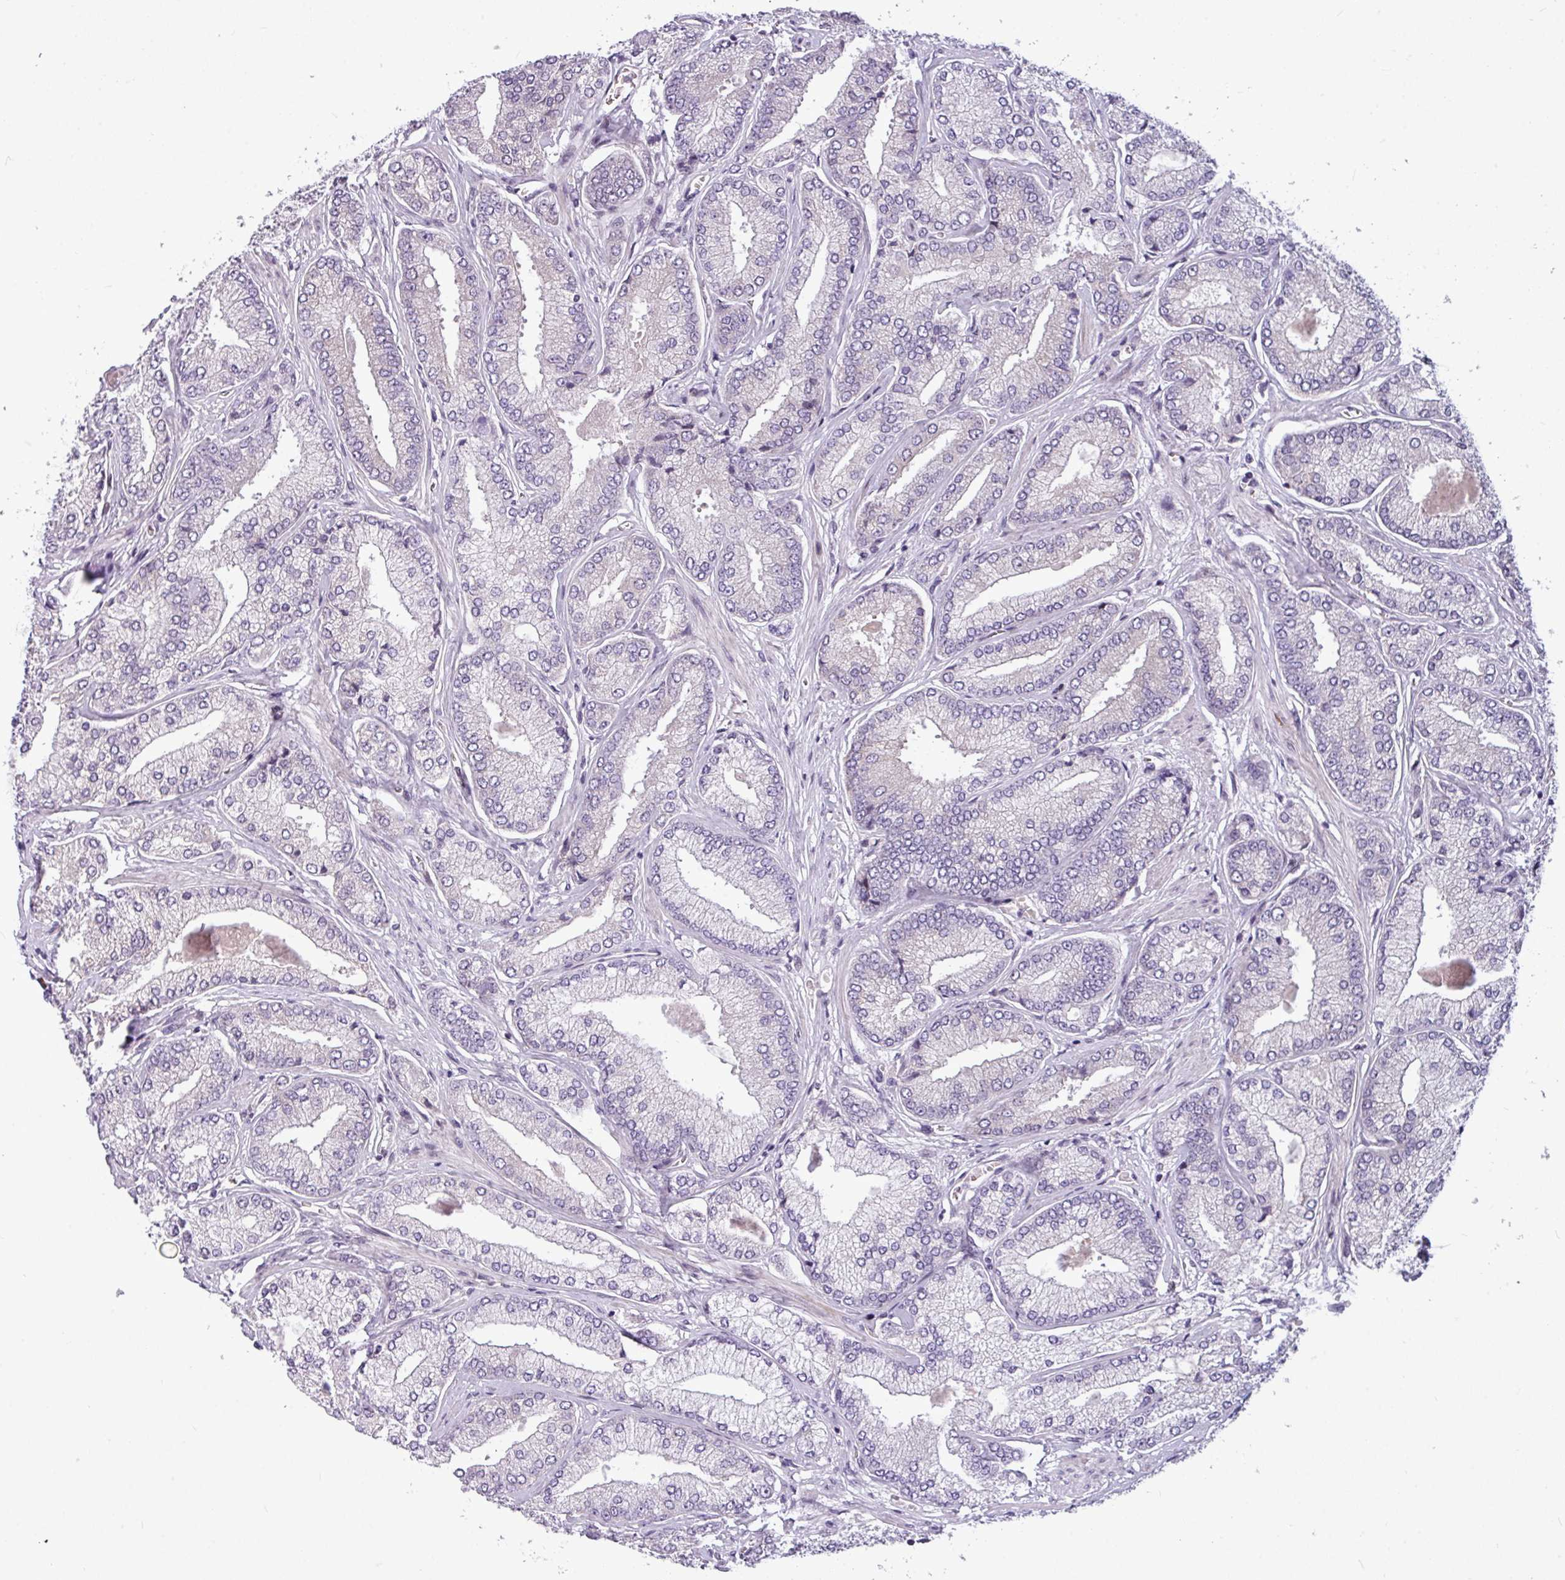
{"staining": {"intensity": "negative", "quantity": "none", "location": "none"}, "tissue": "prostate cancer", "cell_type": "Tumor cells", "image_type": "cancer", "snomed": [{"axis": "morphology", "description": "Adenocarcinoma, High grade"}, {"axis": "topography", "description": "Prostate"}], "caption": "Immunohistochemical staining of human prostate cancer displays no significant positivity in tumor cells. The staining was performed using DAB to visualize the protein expression in brown, while the nuclei were stained in blue with hematoxylin (Magnification: 20x).", "gene": "SLC66A2", "patient": {"sex": "male", "age": 68}}